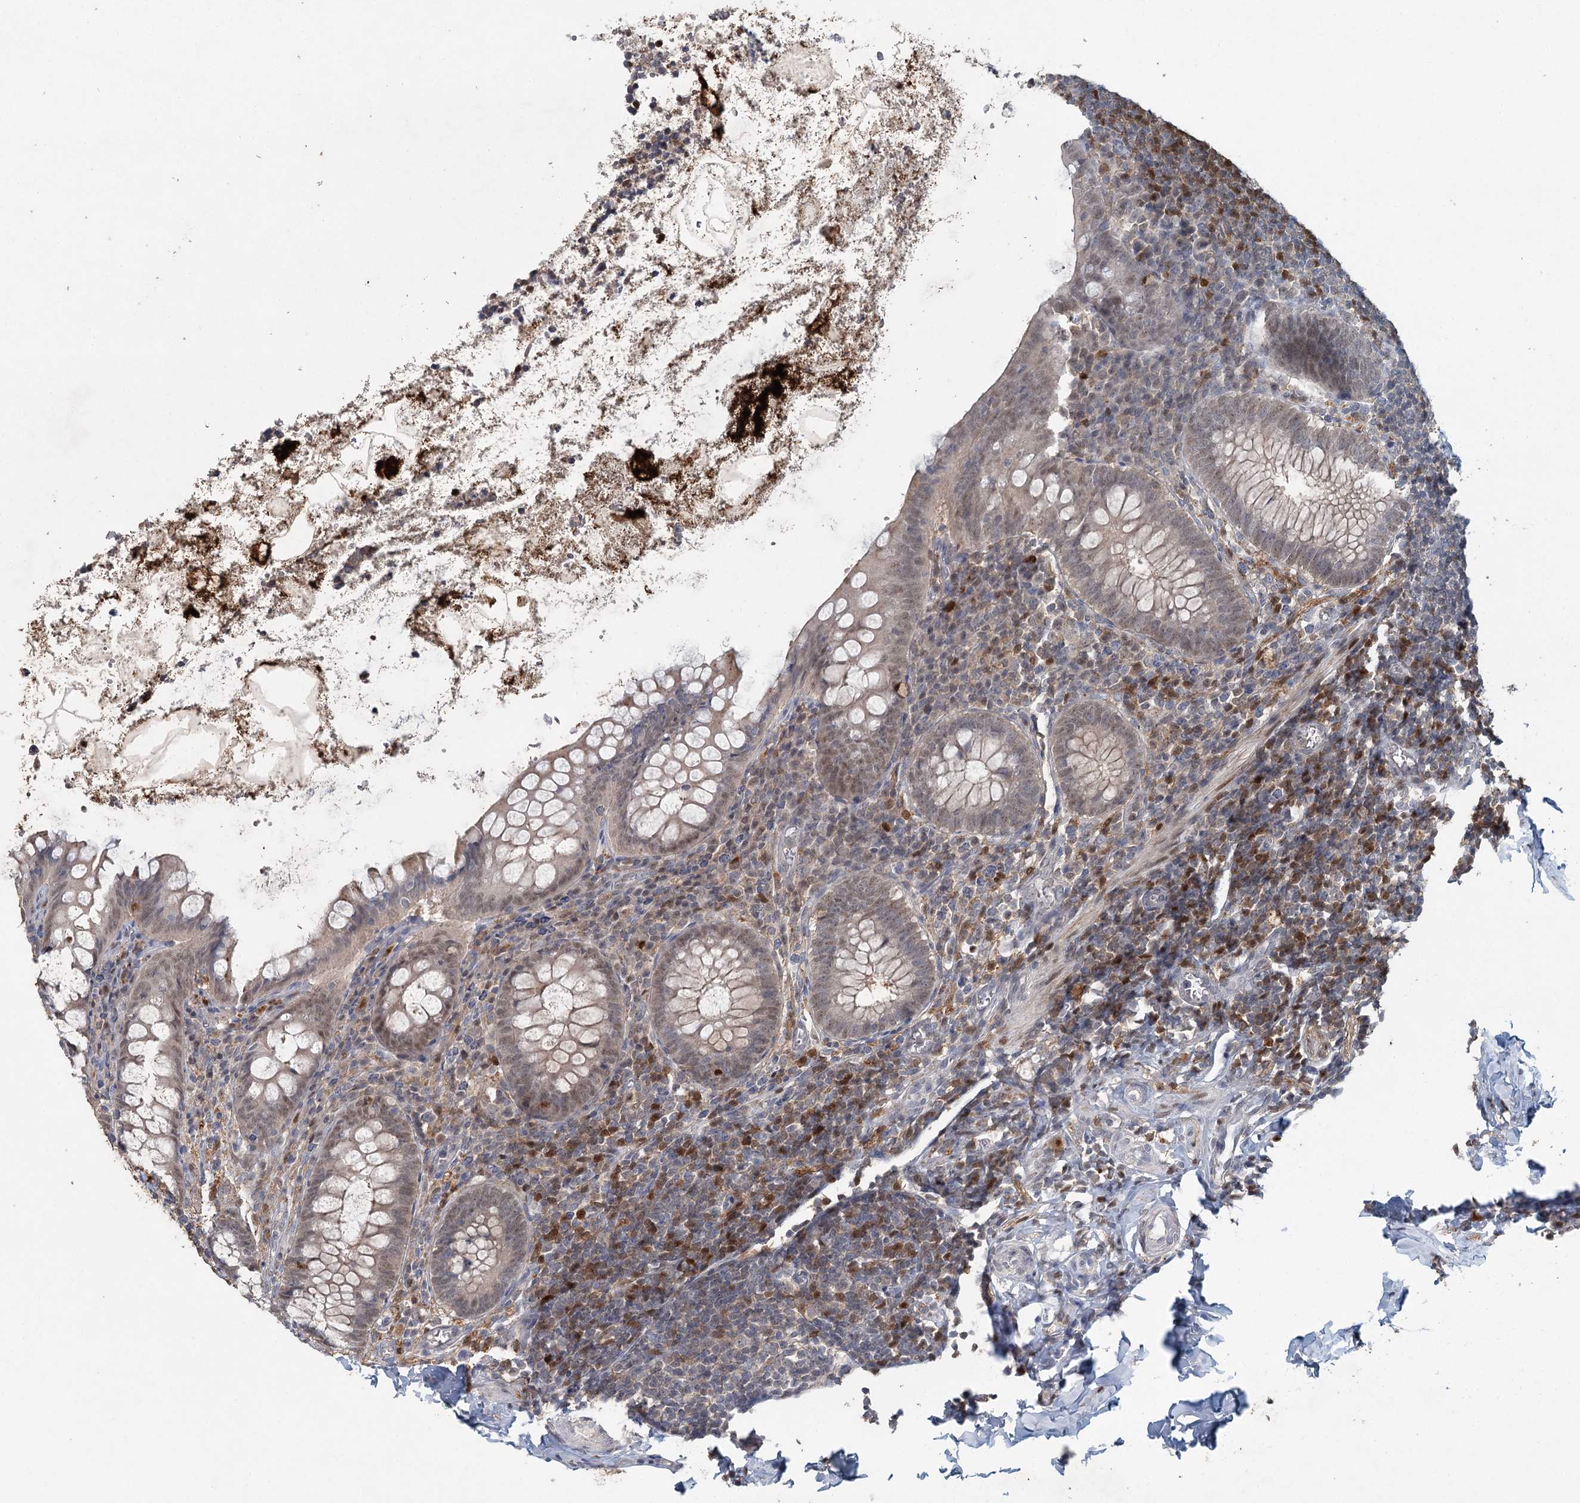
{"staining": {"intensity": "weak", "quantity": ">75%", "location": "nuclear"}, "tissue": "appendix", "cell_type": "Glandular cells", "image_type": "normal", "snomed": [{"axis": "morphology", "description": "Normal tissue, NOS"}, {"axis": "topography", "description": "Appendix"}], "caption": "Protein expression analysis of unremarkable human appendix reveals weak nuclear positivity in approximately >75% of glandular cells.", "gene": "ADK", "patient": {"sex": "female", "age": 33}}